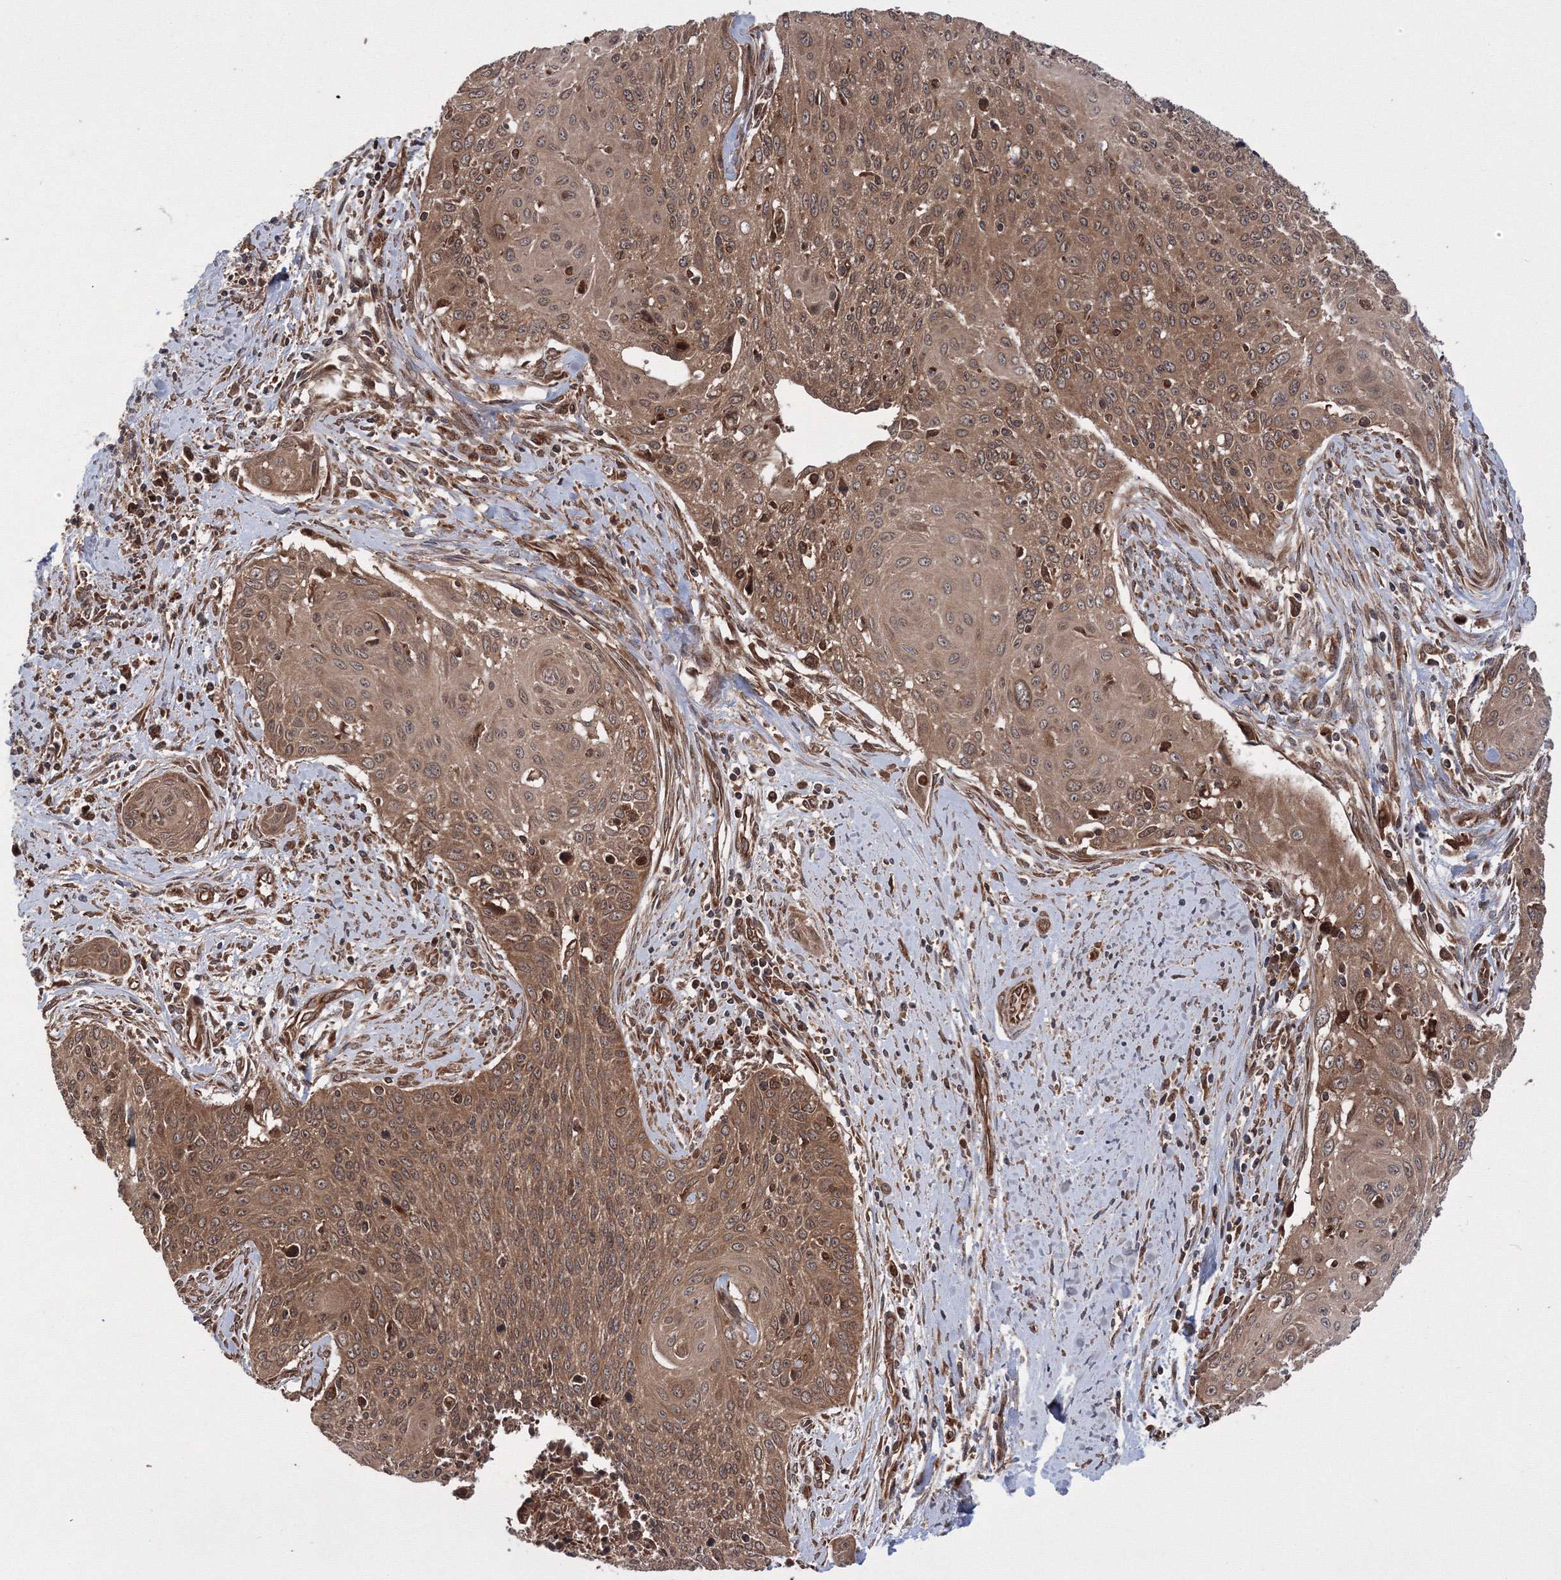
{"staining": {"intensity": "moderate", "quantity": ">75%", "location": "cytoplasmic/membranous"}, "tissue": "cervical cancer", "cell_type": "Tumor cells", "image_type": "cancer", "snomed": [{"axis": "morphology", "description": "Squamous cell carcinoma, NOS"}, {"axis": "topography", "description": "Cervix"}], "caption": "This photomicrograph shows IHC staining of squamous cell carcinoma (cervical), with medium moderate cytoplasmic/membranous expression in approximately >75% of tumor cells.", "gene": "ATG3", "patient": {"sex": "female", "age": 55}}